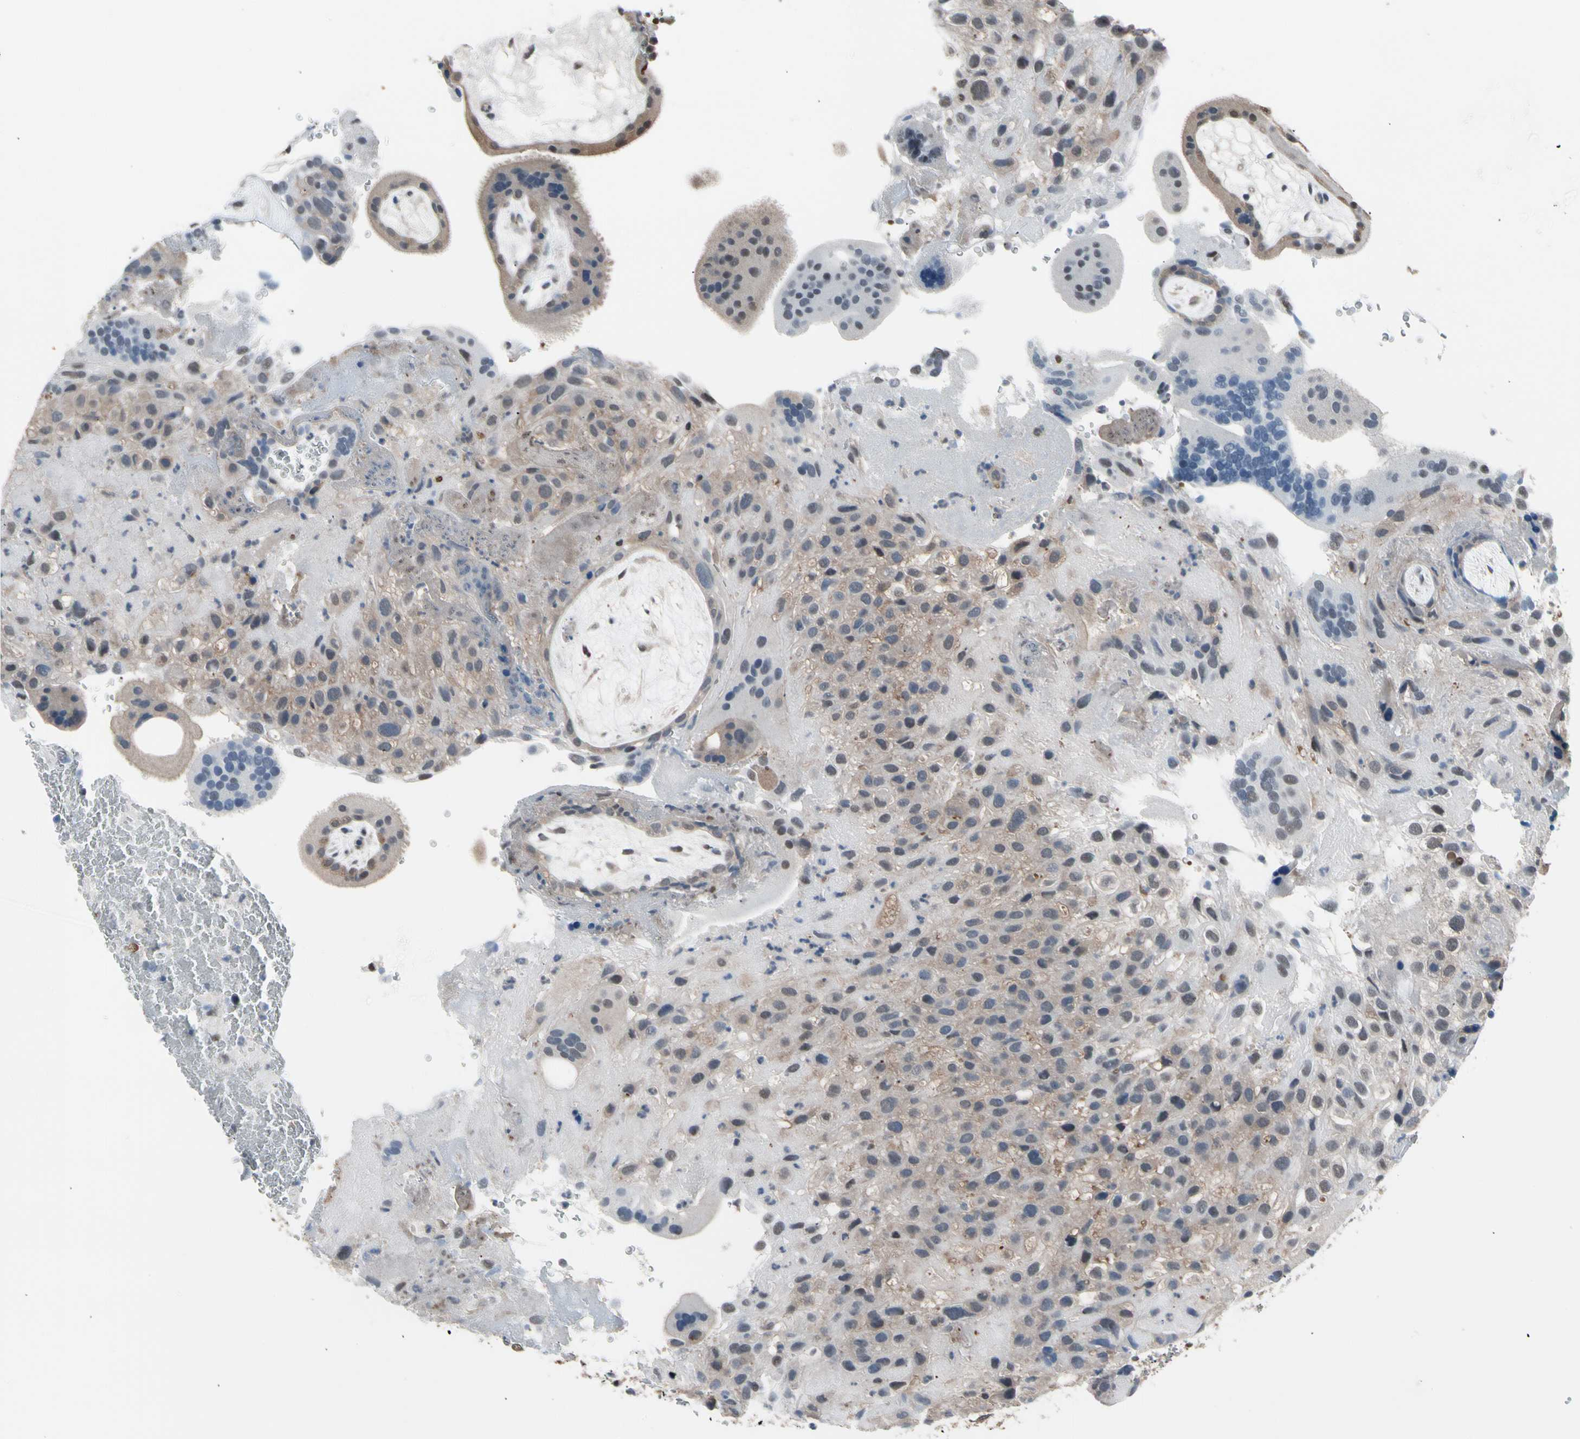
{"staining": {"intensity": "weak", "quantity": ">75%", "location": "cytoplasmic/membranous"}, "tissue": "placenta", "cell_type": "Decidual cells", "image_type": "normal", "snomed": [{"axis": "morphology", "description": "Normal tissue, NOS"}, {"axis": "topography", "description": "Placenta"}], "caption": "Placenta stained with immunohistochemistry displays weak cytoplasmic/membranous positivity in approximately >75% of decidual cells.", "gene": "ENSG00000256646", "patient": {"sex": "female", "age": 19}}